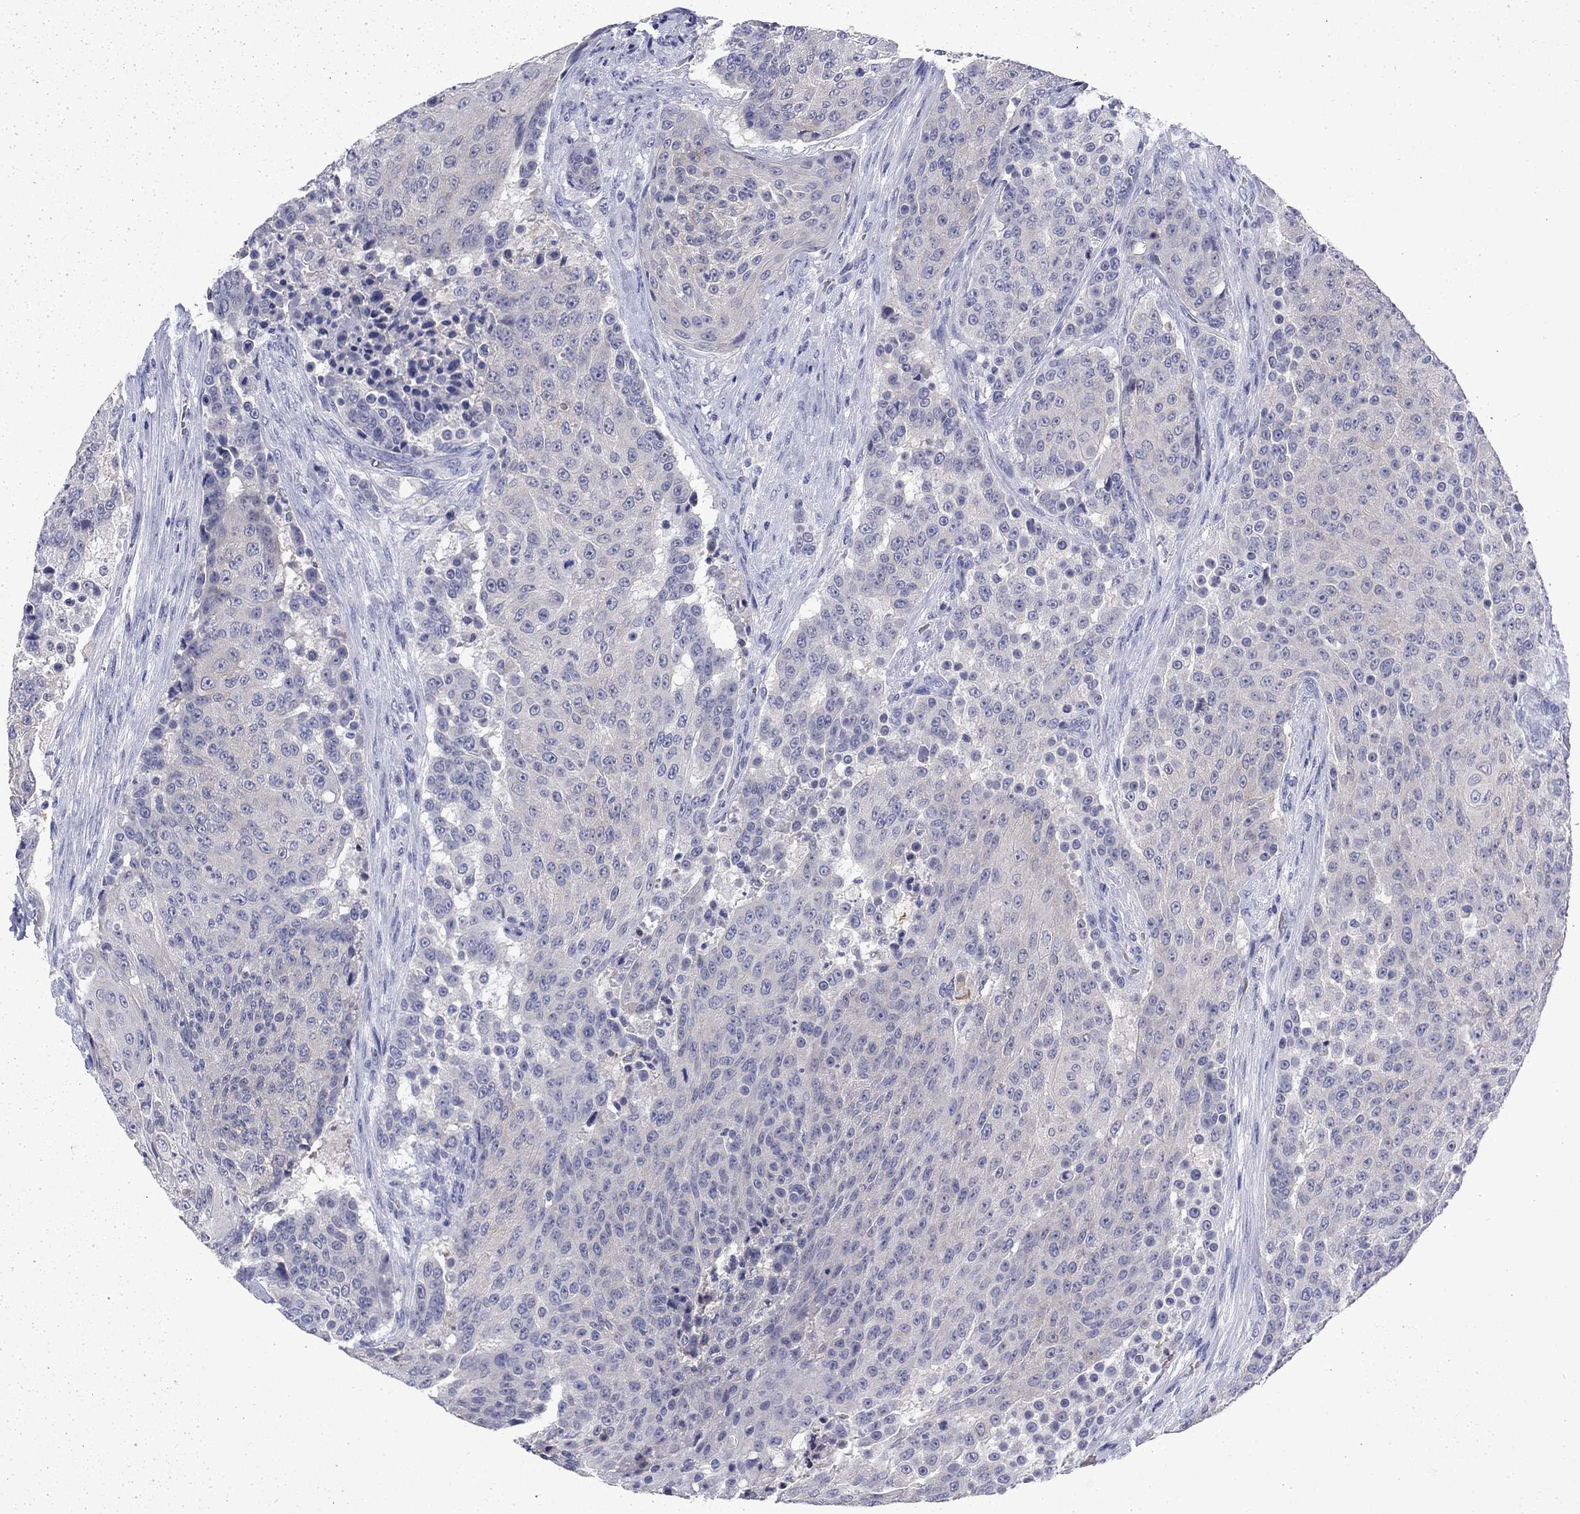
{"staining": {"intensity": "negative", "quantity": "none", "location": "none"}, "tissue": "urothelial cancer", "cell_type": "Tumor cells", "image_type": "cancer", "snomed": [{"axis": "morphology", "description": "Urothelial carcinoma, High grade"}, {"axis": "topography", "description": "Urinary bladder"}], "caption": "DAB (3,3'-diaminobenzidine) immunohistochemical staining of urothelial cancer reveals no significant positivity in tumor cells.", "gene": "ENPP6", "patient": {"sex": "female", "age": 63}}